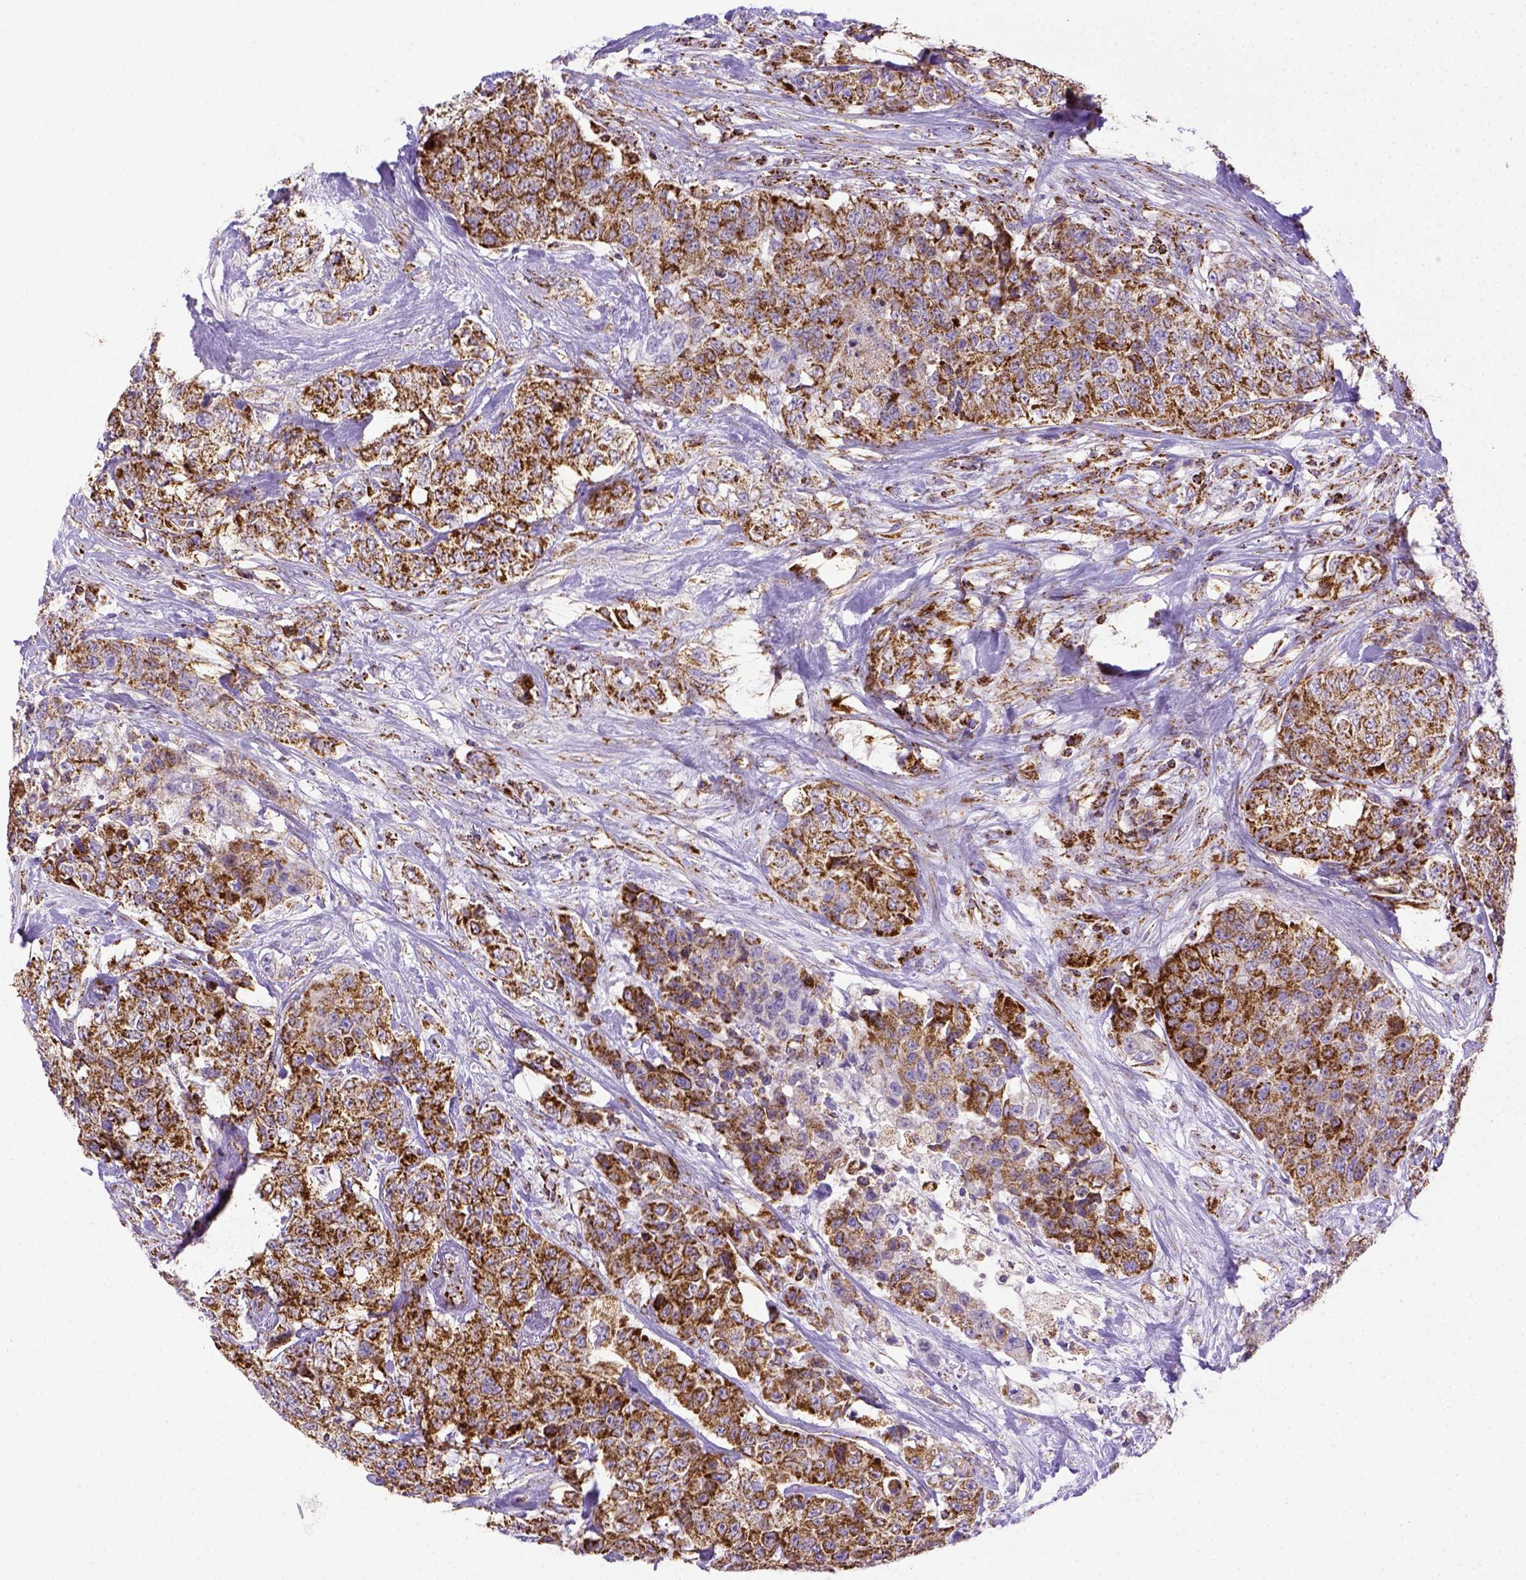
{"staining": {"intensity": "strong", "quantity": ">75%", "location": "cytoplasmic/membranous"}, "tissue": "urothelial cancer", "cell_type": "Tumor cells", "image_type": "cancer", "snomed": [{"axis": "morphology", "description": "Urothelial carcinoma, High grade"}, {"axis": "topography", "description": "Urinary bladder"}], "caption": "Human urothelial cancer stained for a protein (brown) reveals strong cytoplasmic/membranous positive positivity in about >75% of tumor cells.", "gene": "MT-CO1", "patient": {"sex": "female", "age": 78}}